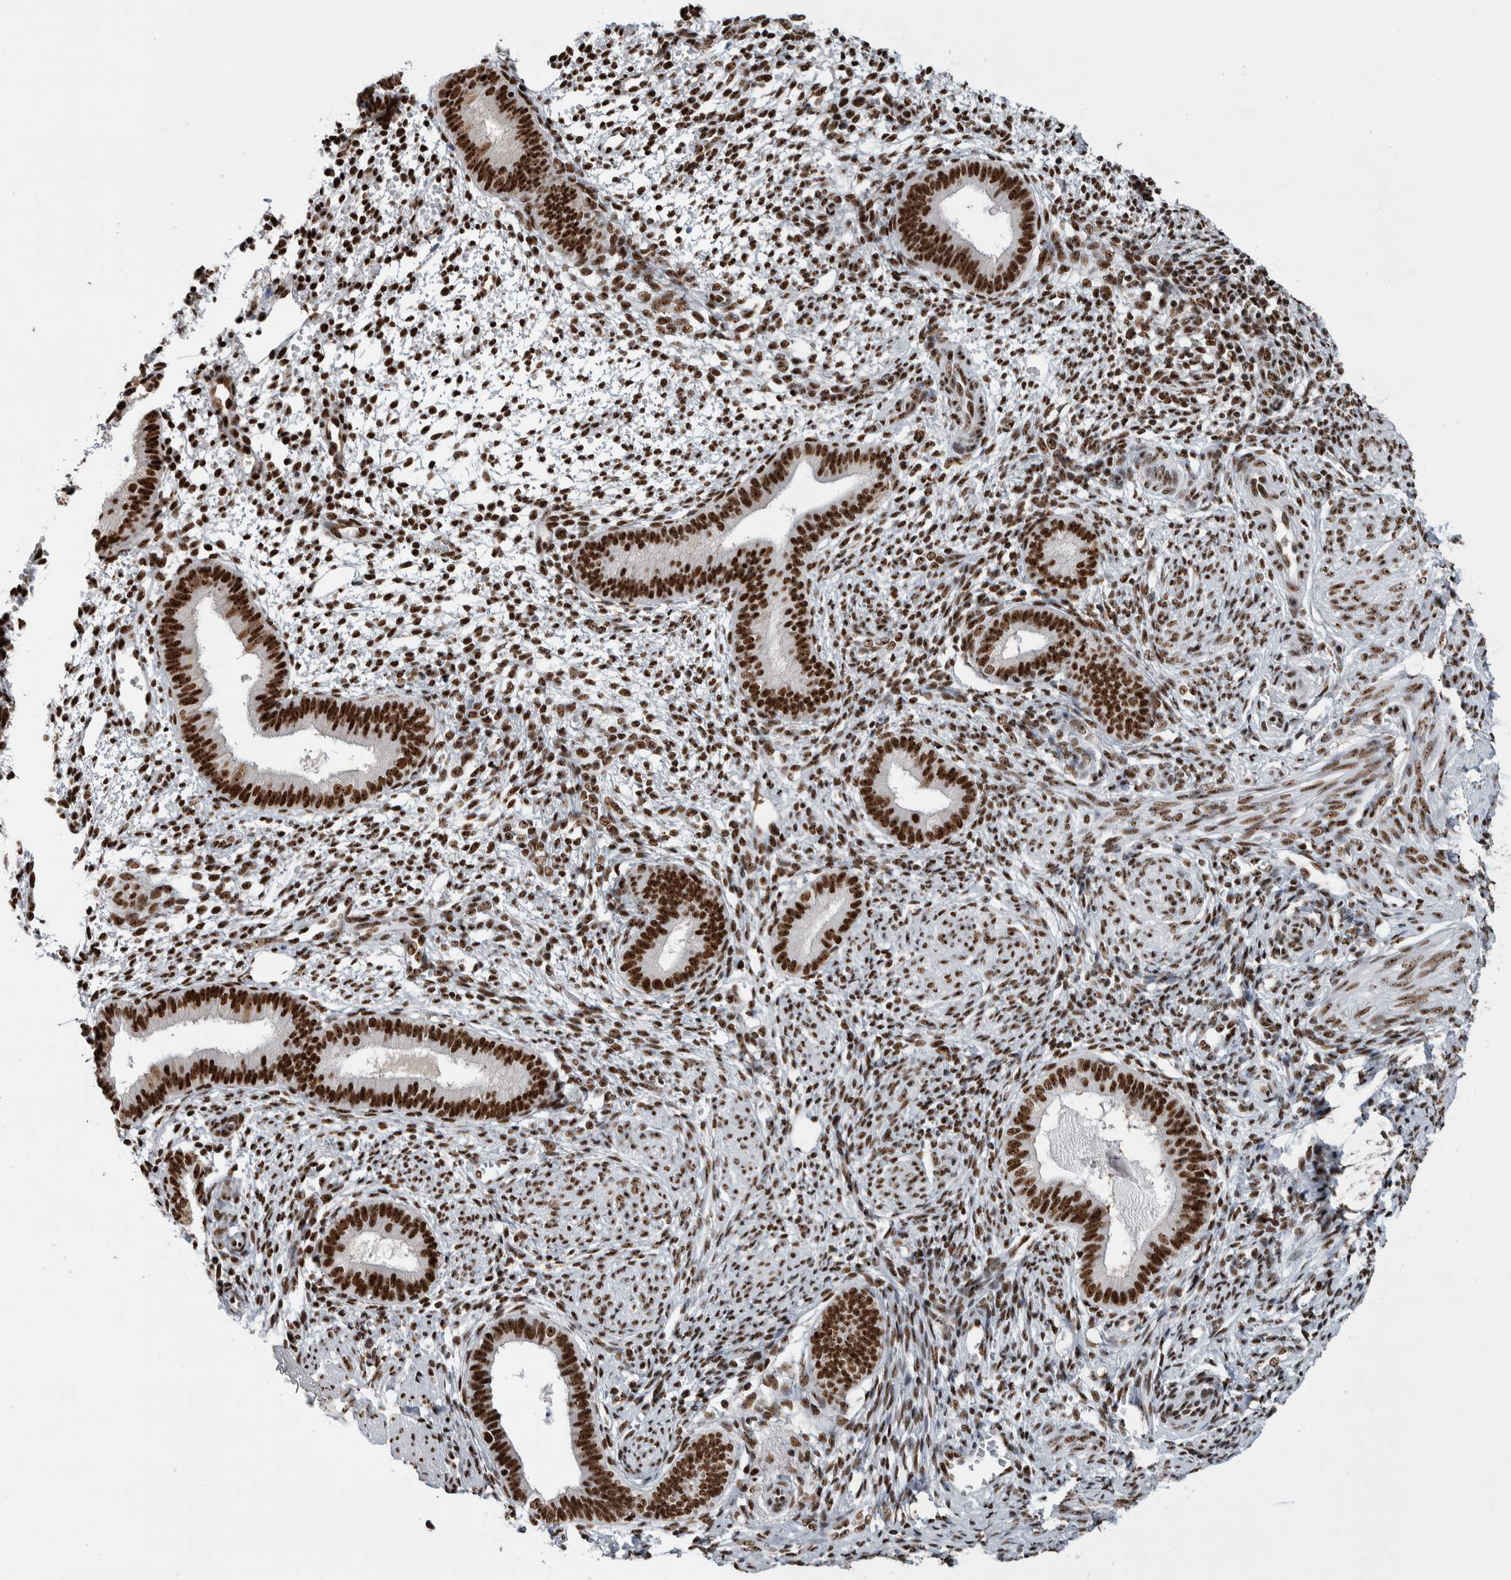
{"staining": {"intensity": "strong", "quantity": ">75%", "location": "nuclear"}, "tissue": "endometrium", "cell_type": "Cells in endometrial stroma", "image_type": "normal", "snomed": [{"axis": "morphology", "description": "Normal tissue, NOS"}, {"axis": "topography", "description": "Endometrium"}], "caption": "IHC of normal endometrium displays high levels of strong nuclear positivity in about >75% of cells in endometrial stroma.", "gene": "NCL", "patient": {"sex": "female", "age": 46}}